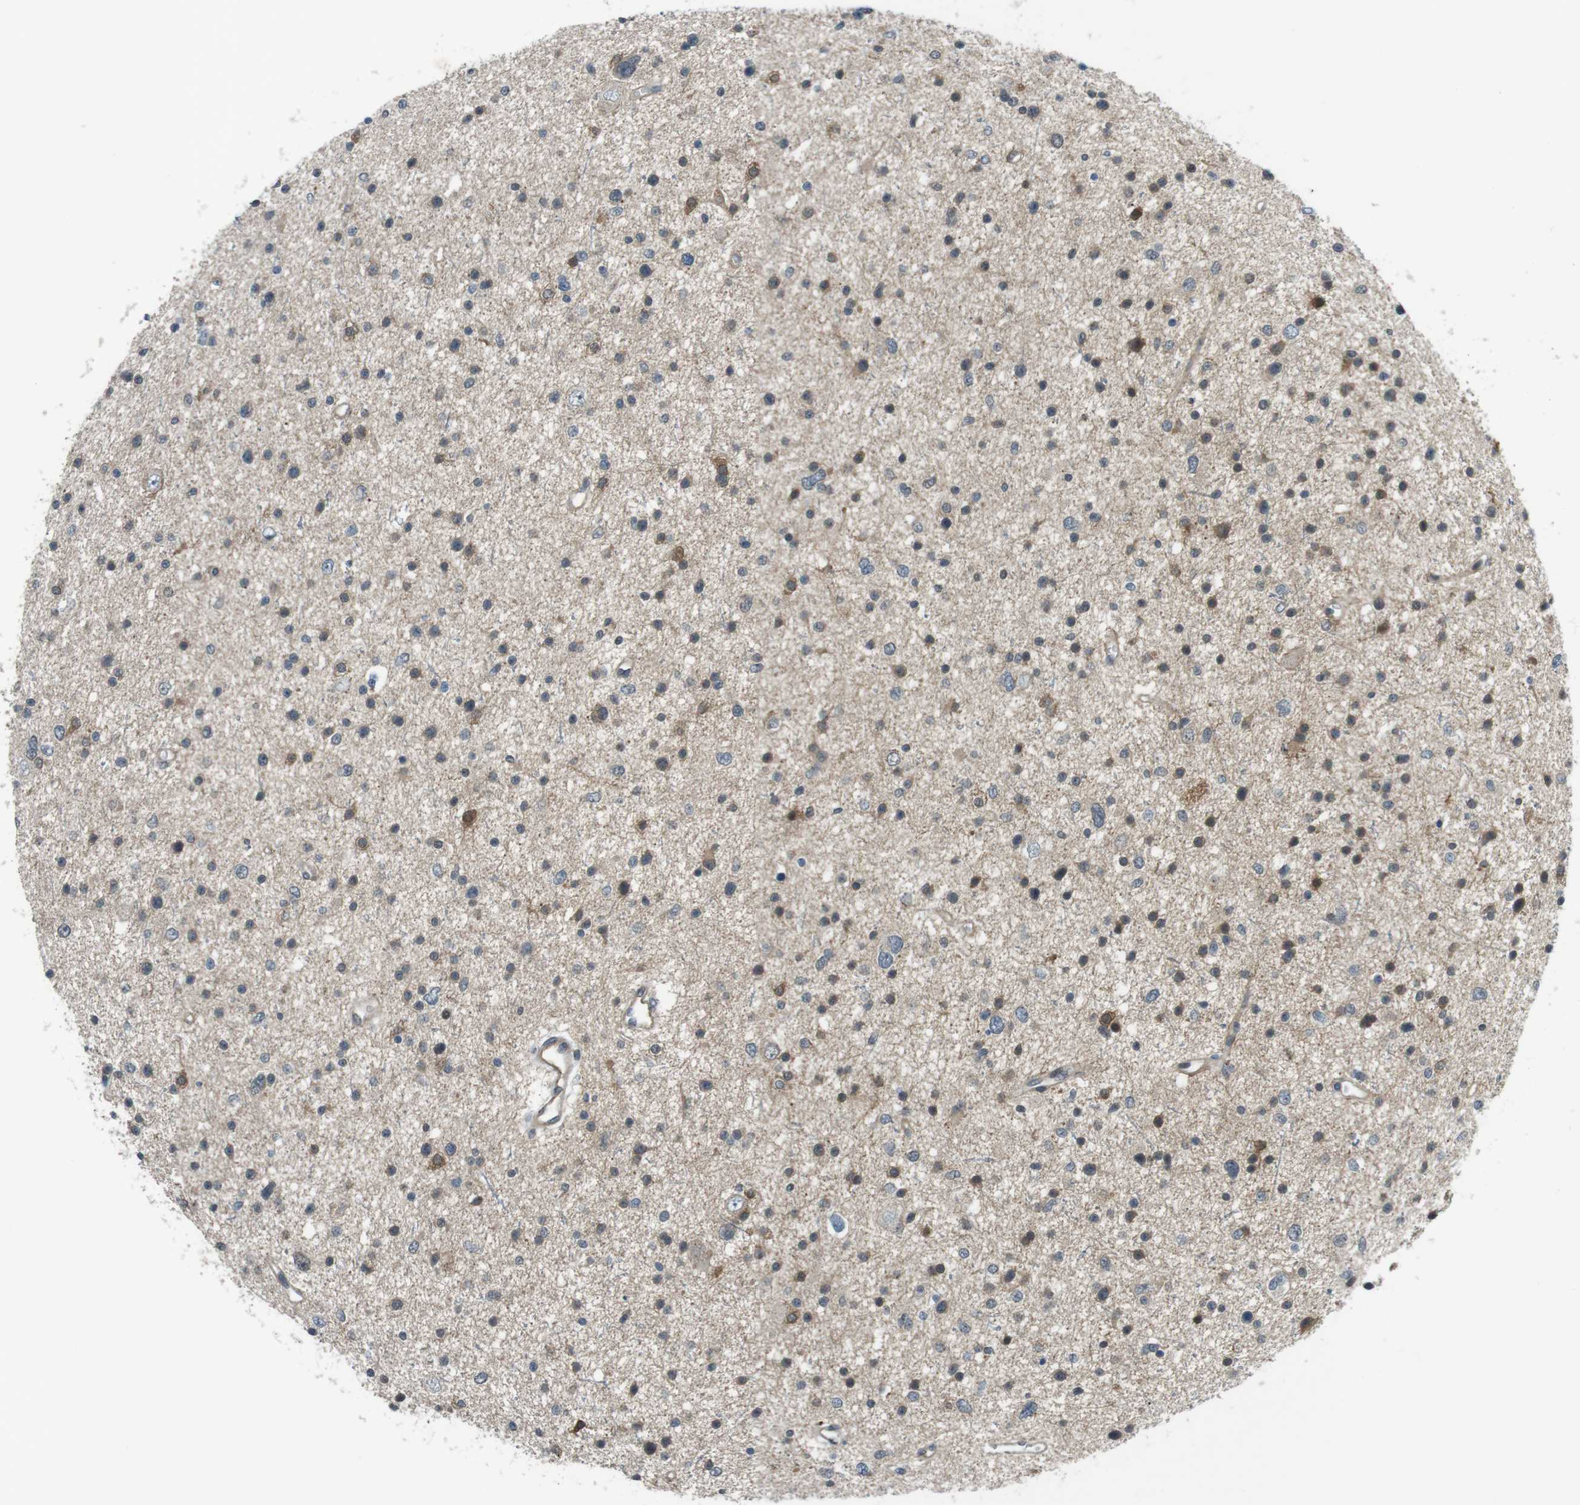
{"staining": {"intensity": "moderate", "quantity": "25%-75%", "location": "cytoplasmic/membranous"}, "tissue": "glioma", "cell_type": "Tumor cells", "image_type": "cancer", "snomed": [{"axis": "morphology", "description": "Glioma, malignant, Low grade"}, {"axis": "topography", "description": "Brain"}], "caption": "This is an image of immunohistochemistry (IHC) staining of glioma, which shows moderate expression in the cytoplasmic/membranous of tumor cells.", "gene": "MAPKAPK5", "patient": {"sex": "female", "age": 37}}